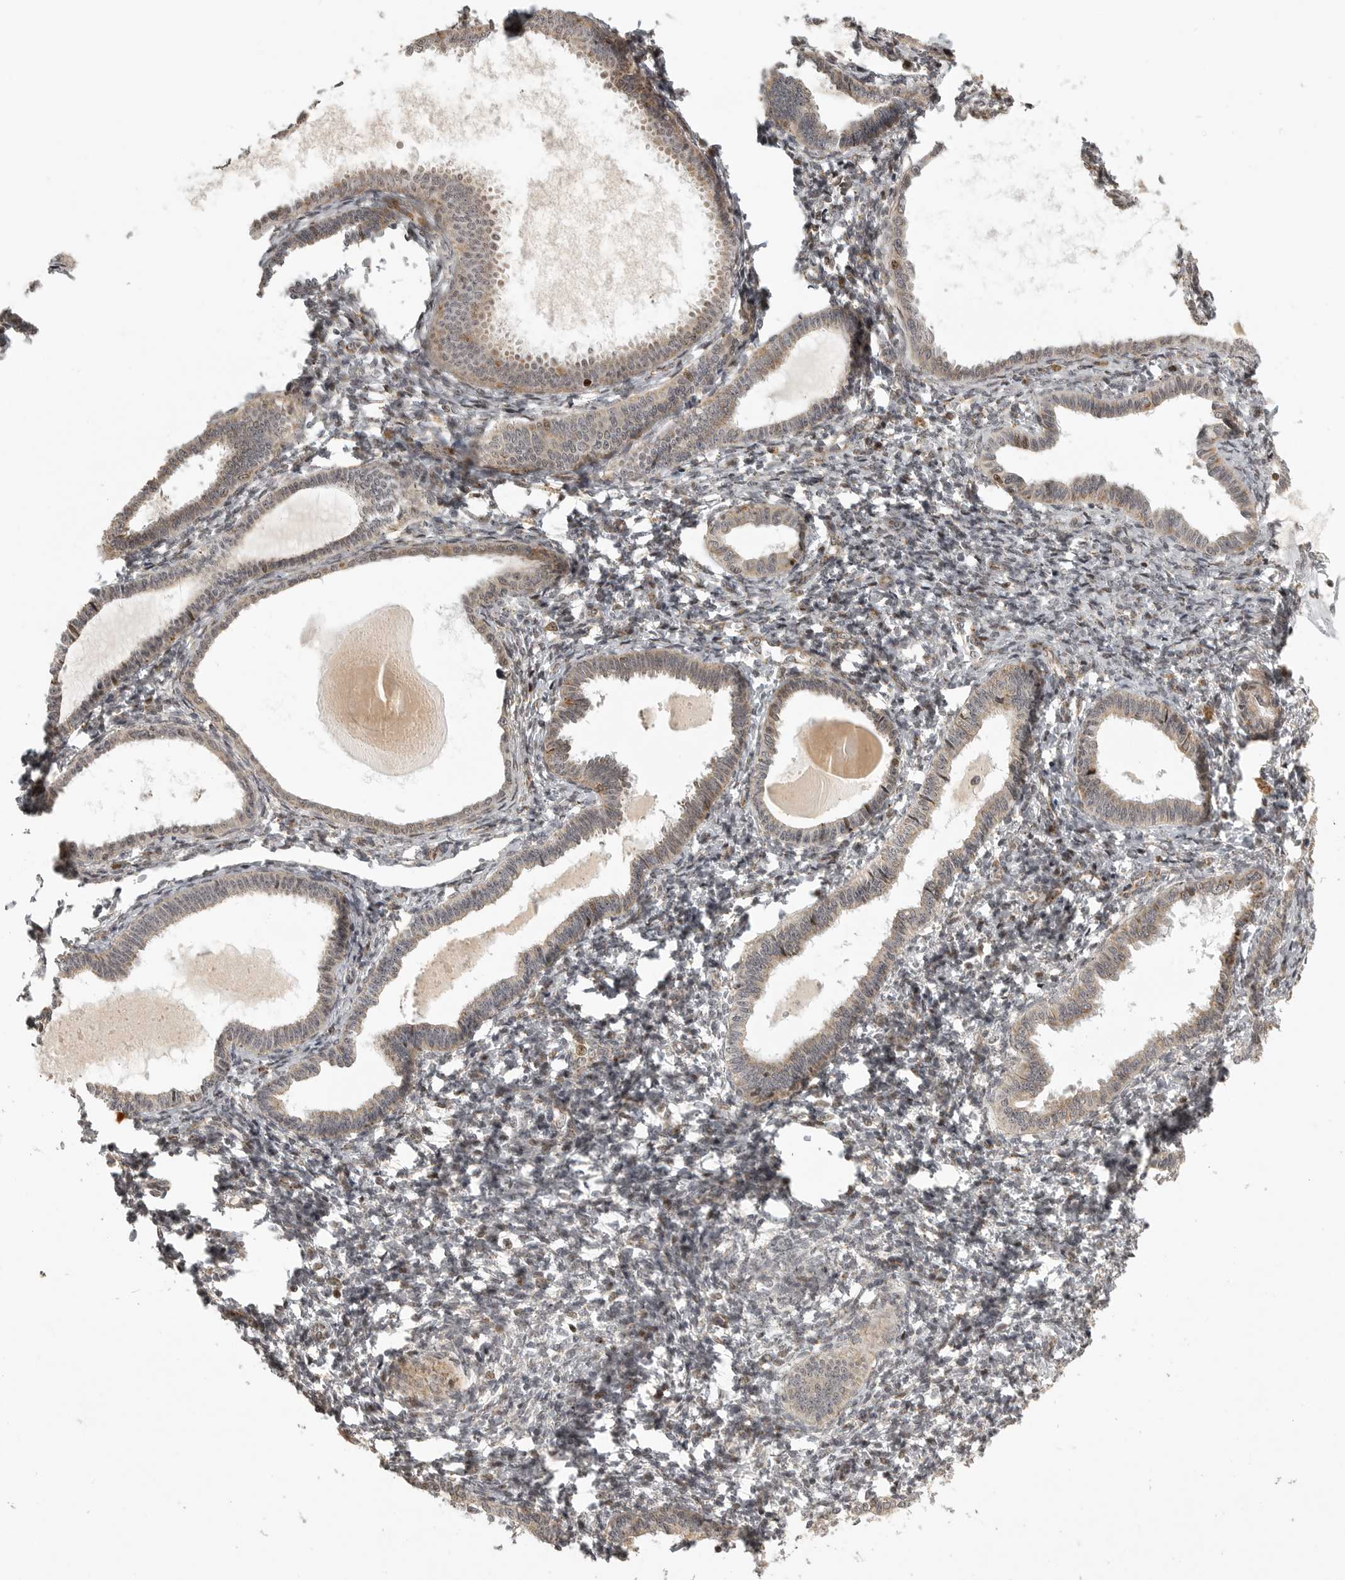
{"staining": {"intensity": "negative", "quantity": "none", "location": "none"}, "tissue": "endometrium", "cell_type": "Cells in endometrial stroma", "image_type": "normal", "snomed": [{"axis": "morphology", "description": "Normal tissue, NOS"}, {"axis": "topography", "description": "Endometrium"}], "caption": "Cells in endometrial stroma show no significant protein positivity in normal endometrium. Brightfield microscopy of immunohistochemistry stained with DAB (3,3'-diaminobenzidine) (brown) and hematoxylin (blue), captured at high magnification.", "gene": "NARS2", "patient": {"sex": "female", "age": 77}}